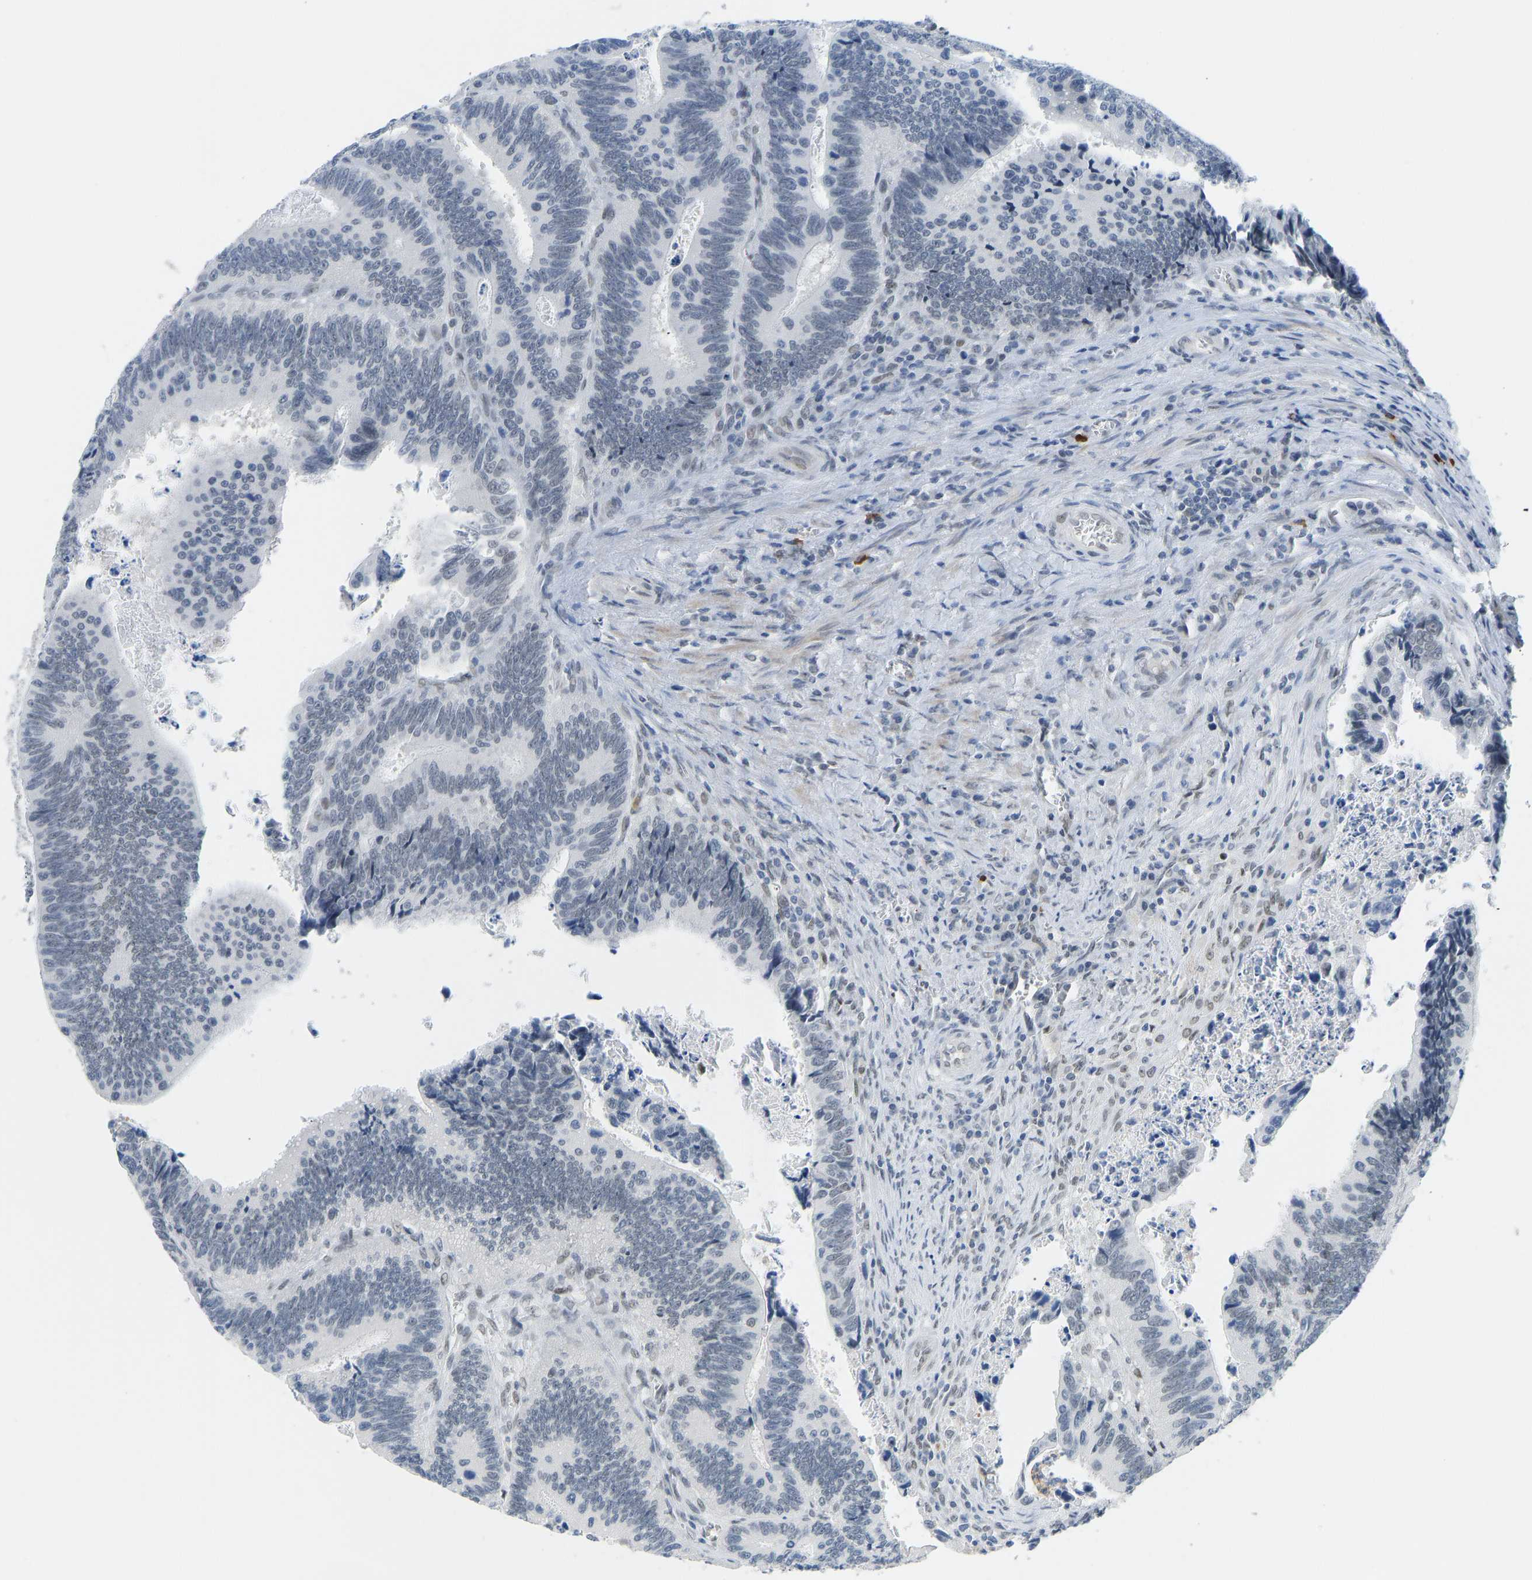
{"staining": {"intensity": "negative", "quantity": "none", "location": "none"}, "tissue": "colorectal cancer", "cell_type": "Tumor cells", "image_type": "cancer", "snomed": [{"axis": "morphology", "description": "Inflammation, NOS"}, {"axis": "morphology", "description": "Adenocarcinoma, NOS"}, {"axis": "topography", "description": "Colon"}], "caption": "Tumor cells are negative for brown protein staining in colorectal adenocarcinoma. The staining is performed using DAB (3,3'-diaminobenzidine) brown chromogen with nuclei counter-stained in using hematoxylin.", "gene": "TXNDC2", "patient": {"sex": "male", "age": 72}}